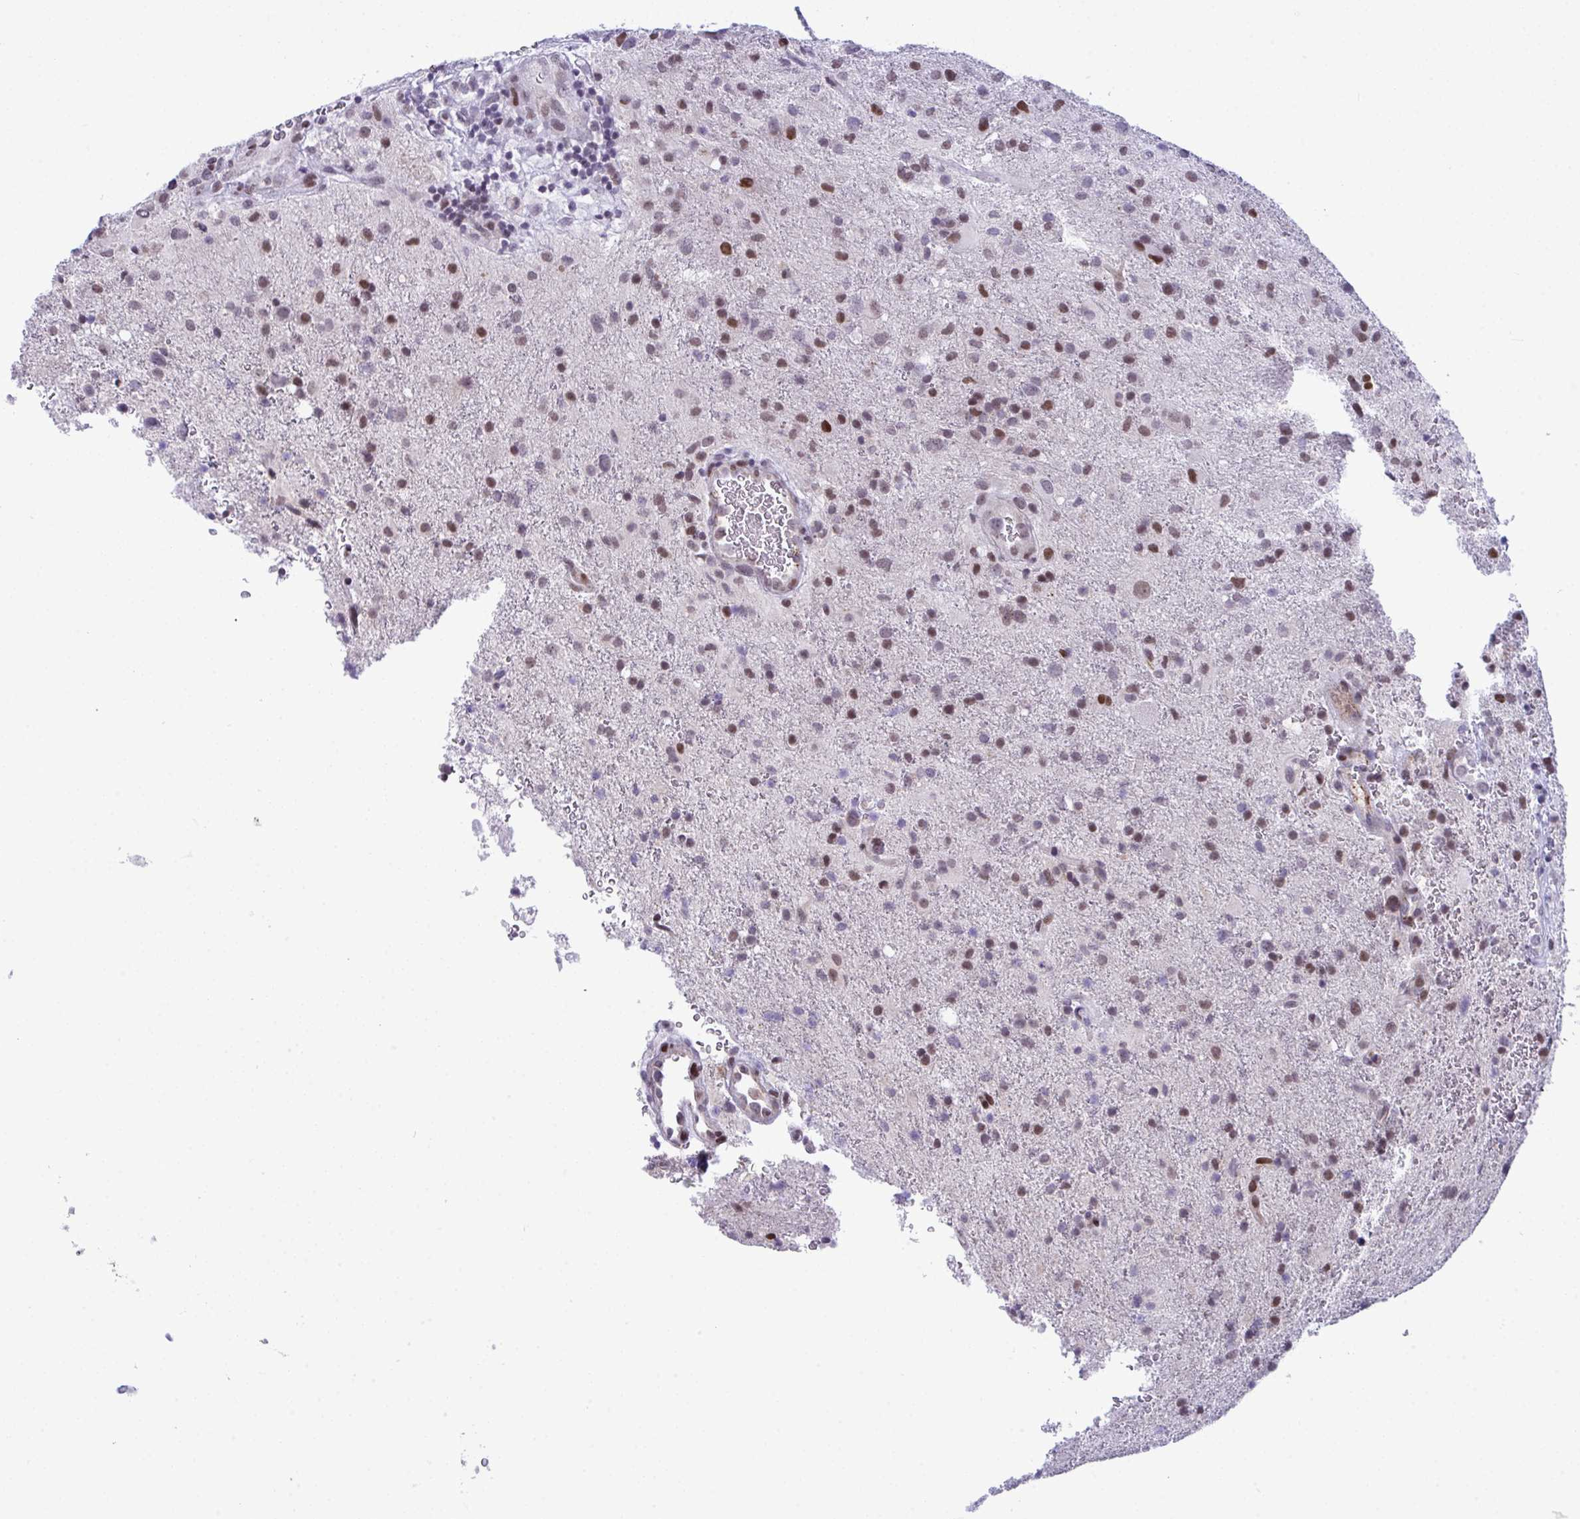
{"staining": {"intensity": "moderate", "quantity": "25%-75%", "location": "nuclear"}, "tissue": "glioma", "cell_type": "Tumor cells", "image_type": "cancer", "snomed": [{"axis": "morphology", "description": "Glioma, malignant, High grade"}, {"axis": "topography", "description": "Brain"}], "caption": "A brown stain highlights moderate nuclear staining of a protein in human glioma tumor cells.", "gene": "ZFHX3", "patient": {"sex": "male", "age": 53}}